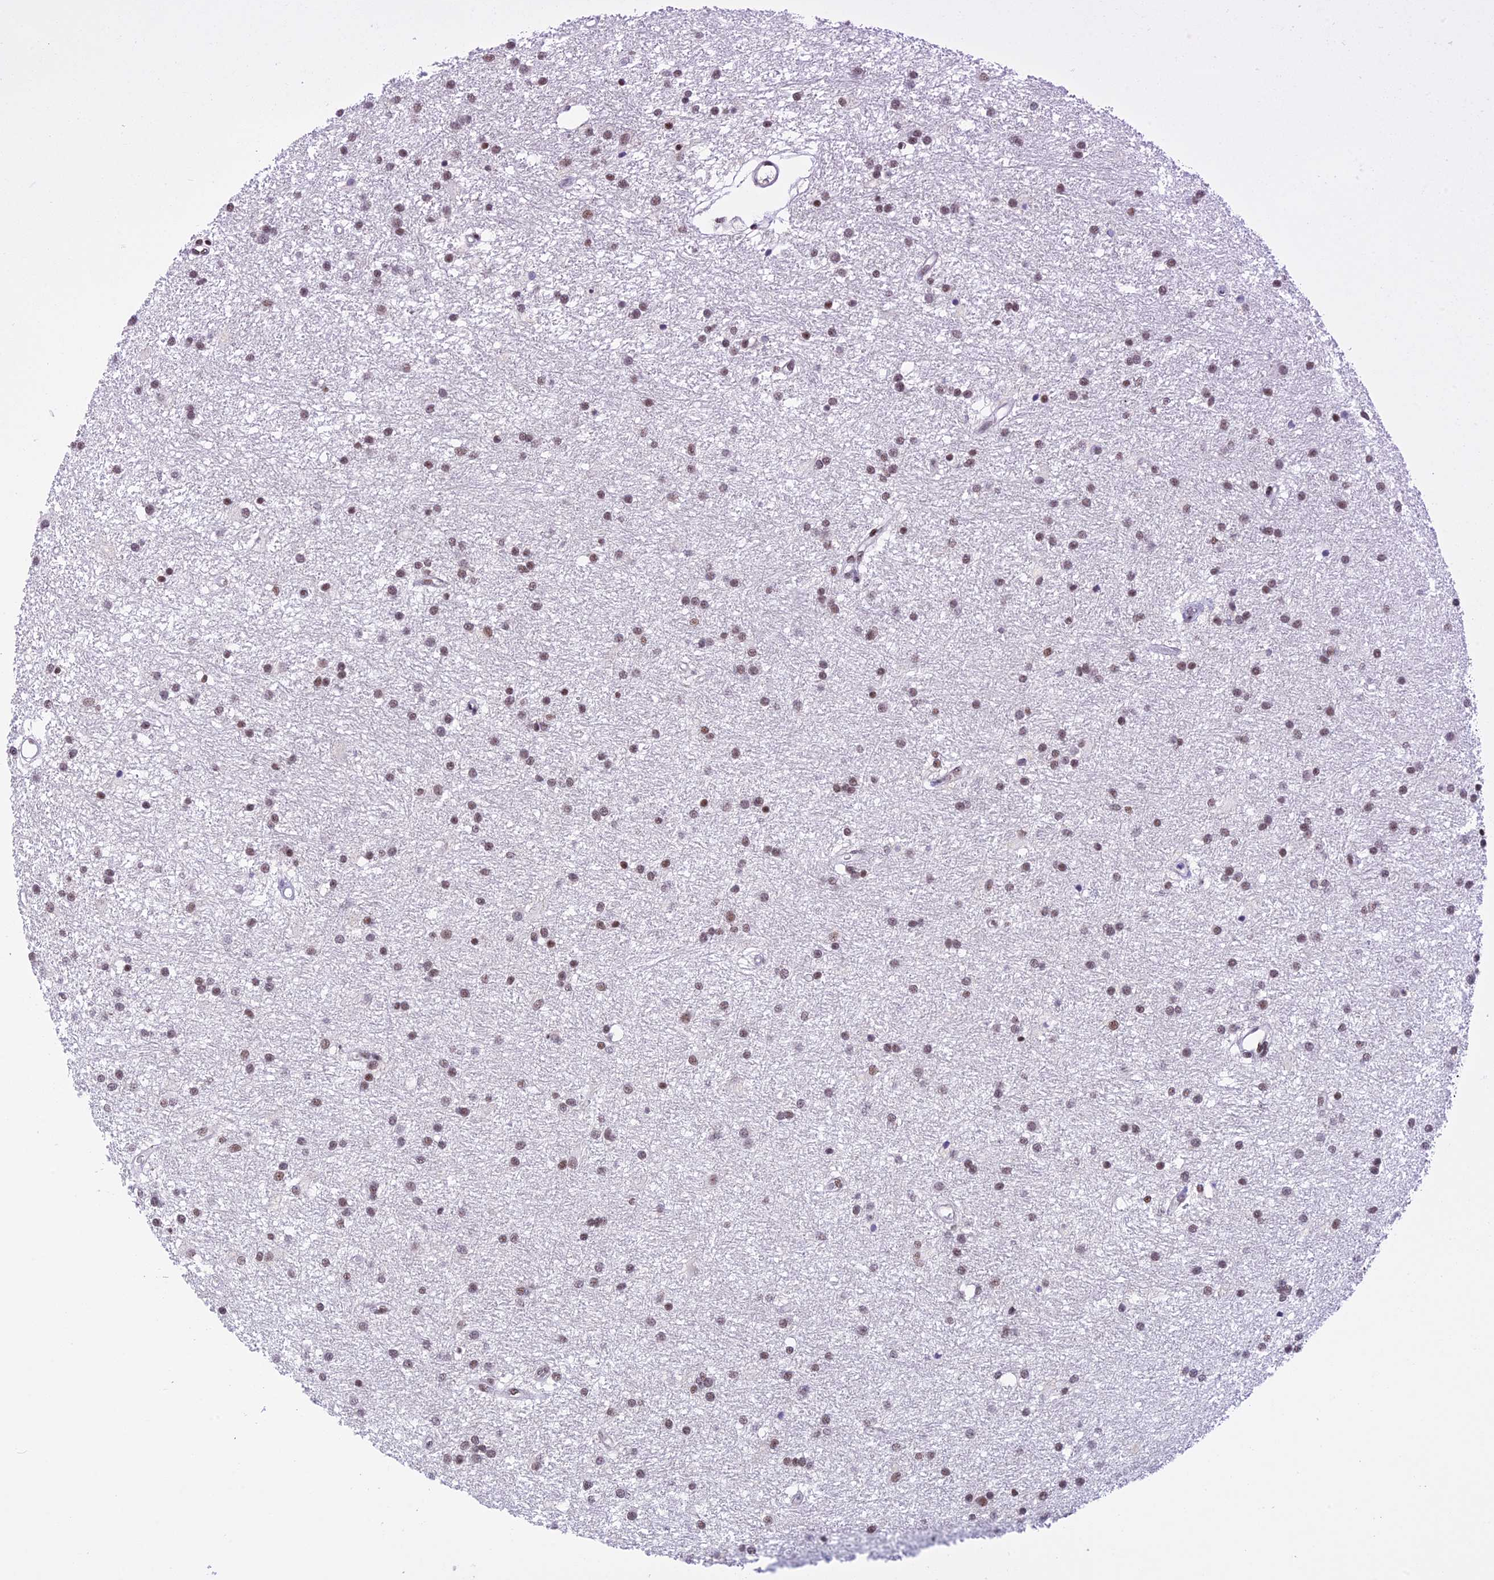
{"staining": {"intensity": "moderate", "quantity": "25%-75%", "location": "nuclear"}, "tissue": "glioma", "cell_type": "Tumor cells", "image_type": "cancer", "snomed": [{"axis": "morphology", "description": "Glioma, malignant, High grade"}, {"axis": "topography", "description": "Brain"}], "caption": "Protein staining of malignant high-grade glioma tissue displays moderate nuclear expression in approximately 25%-75% of tumor cells. Immunohistochemistry (ihc) stains the protein of interest in brown and the nuclei are stained blue.", "gene": "THAP11", "patient": {"sex": "male", "age": 77}}